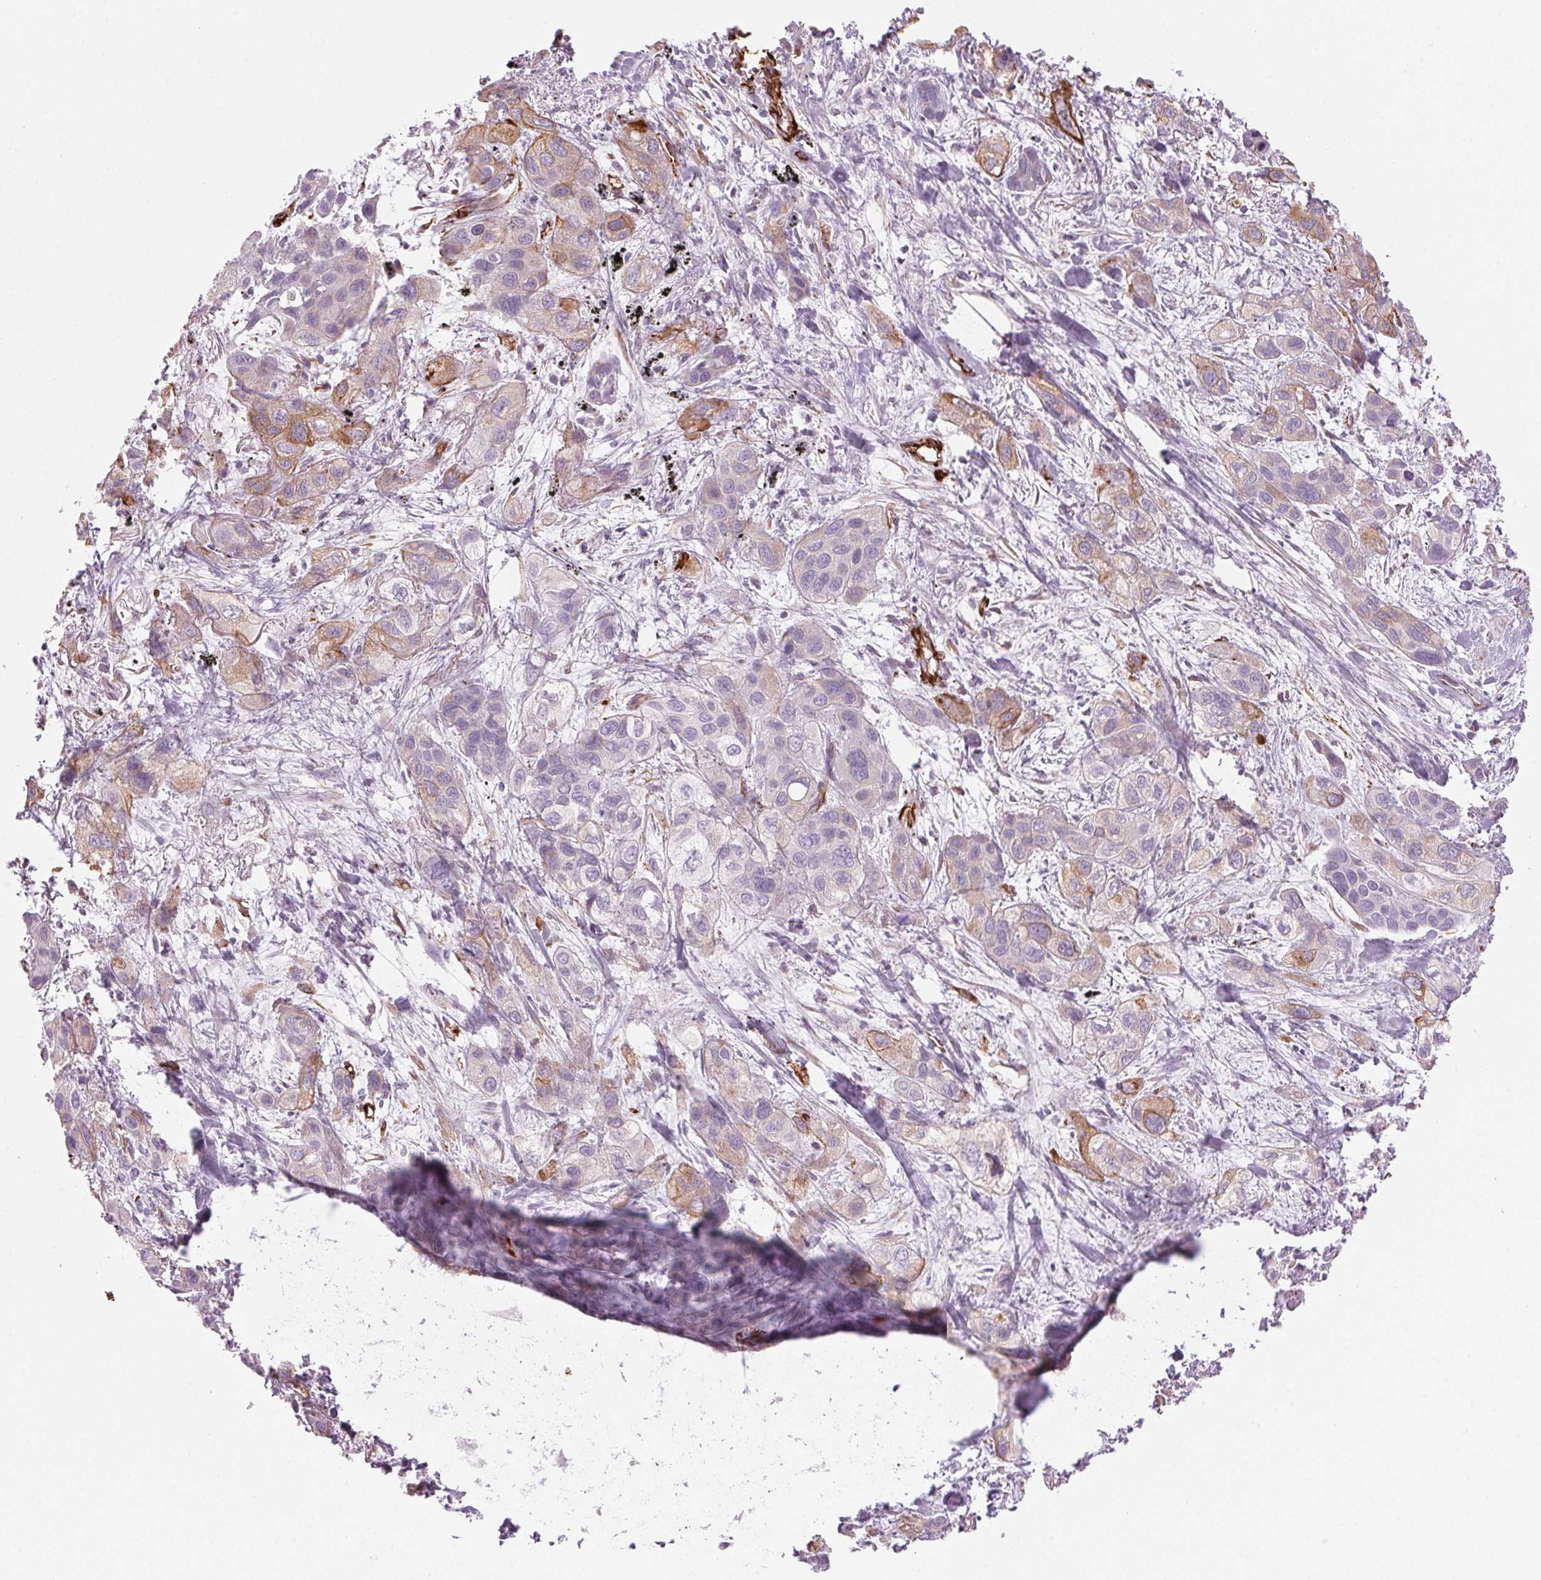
{"staining": {"intensity": "weak", "quantity": "<25%", "location": "cytoplasmic/membranous"}, "tissue": "lung cancer", "cell_type": "Tumor cells", "image_type": "cancer", "snomed": [{"axis": "morphology", "description": "Squamous cell carcinoma, NOS"}, {"axis": "morphology", "description": "Squamous cell carcinoma, metastatic, NOS"}, {"axis": "topography", "description": "Lung"}], "caption": "High magnification brightfield microscopy of metastatic squamous cell carcinoma (lung) stained with DAB (3,3'-diaminobenzidine) (brown) and counterstained with hematoxylin (blue): tumor cells show no significant staining. (DAB (3,3'-diaminobenzidine) IHC, high magnification).", "gene": "CLPS", "patient": {"sex": "male", "age": 59}}